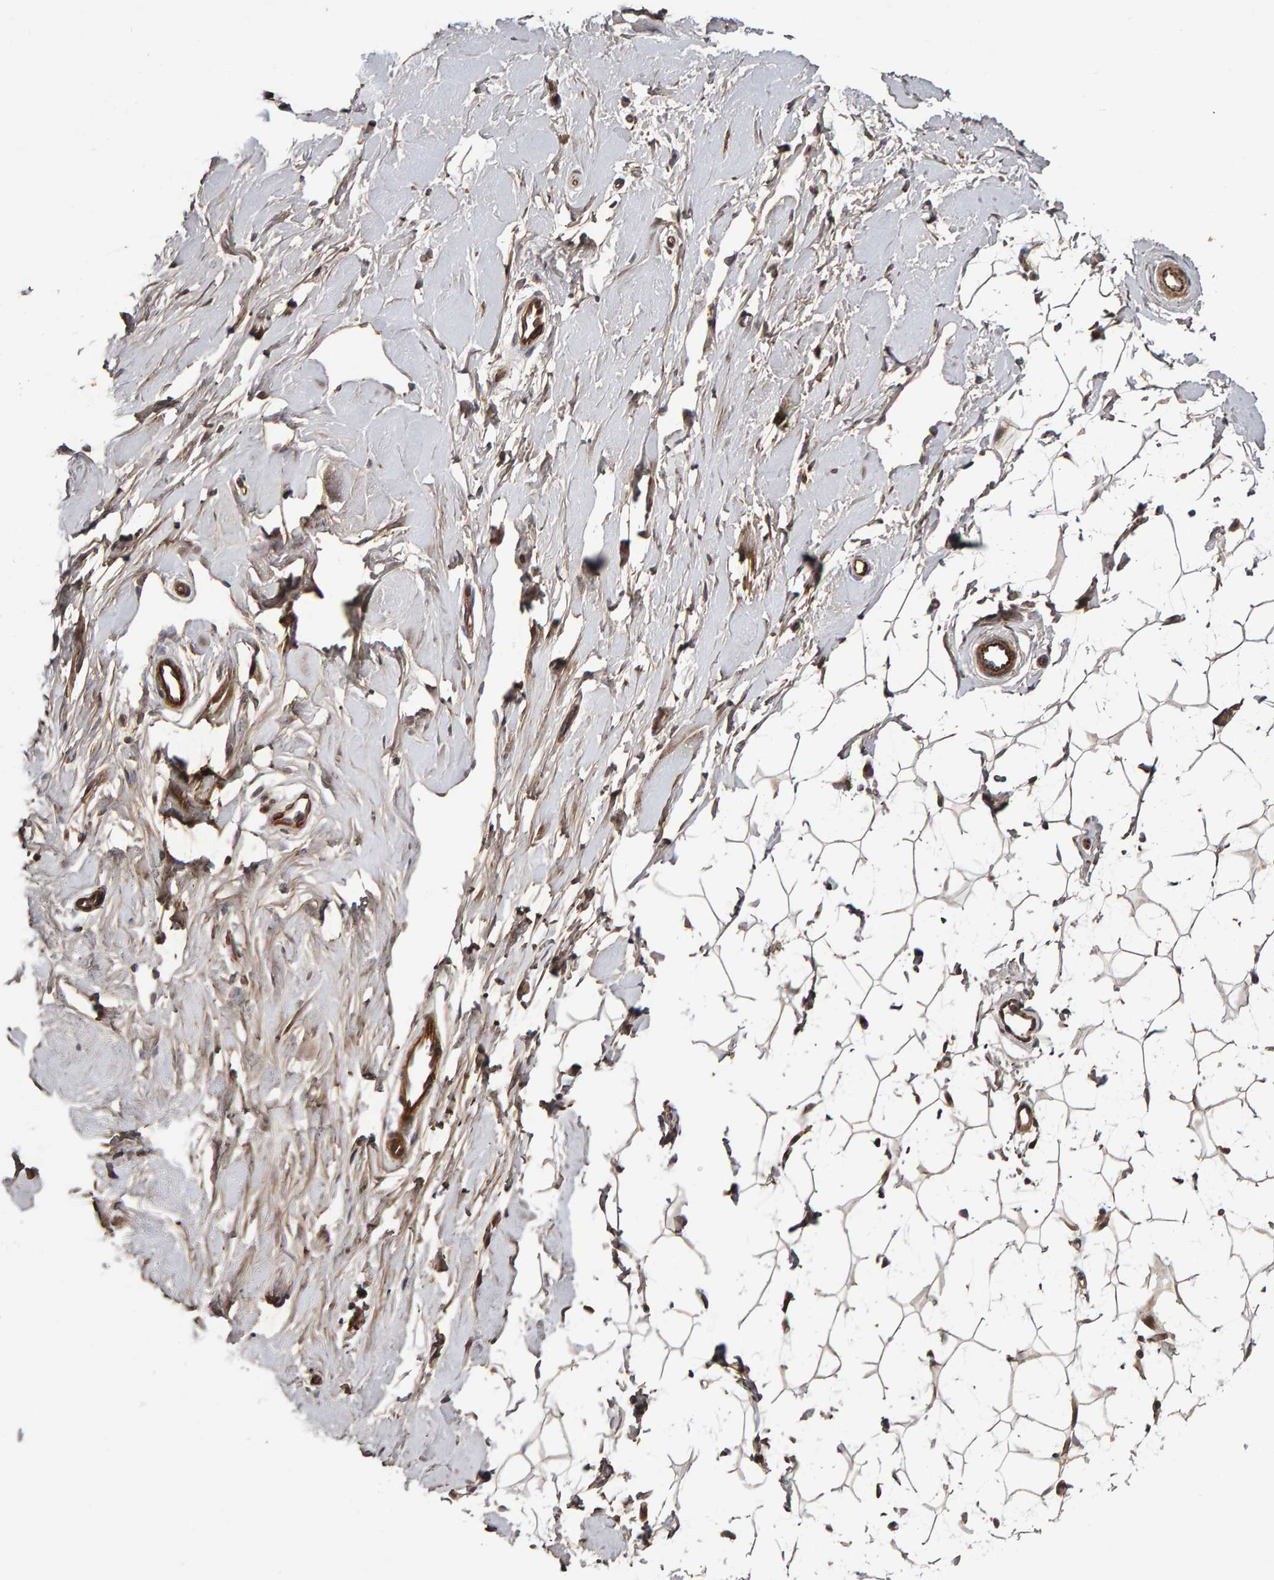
{"staining": {"intensity": "weak", "quantity": ">75%", "location": "cytoplasmic/membranous"}, "tissue": "breast", "cell_type": "Adipocytes", "image_type": "normal", "snomed": [{"axis": "morphology", "description": "Normal tissue, NOS"}, {"axis": "topography", "description": "Breast"}], "caption": "Immunohistochemical staining of unremarkable human breast shows weak cytoplasmic/membranous protein positivity in approximately >75% of adipocytes.", "gene": "CANT1", "patient": {"sex": "female", "age": 23}}